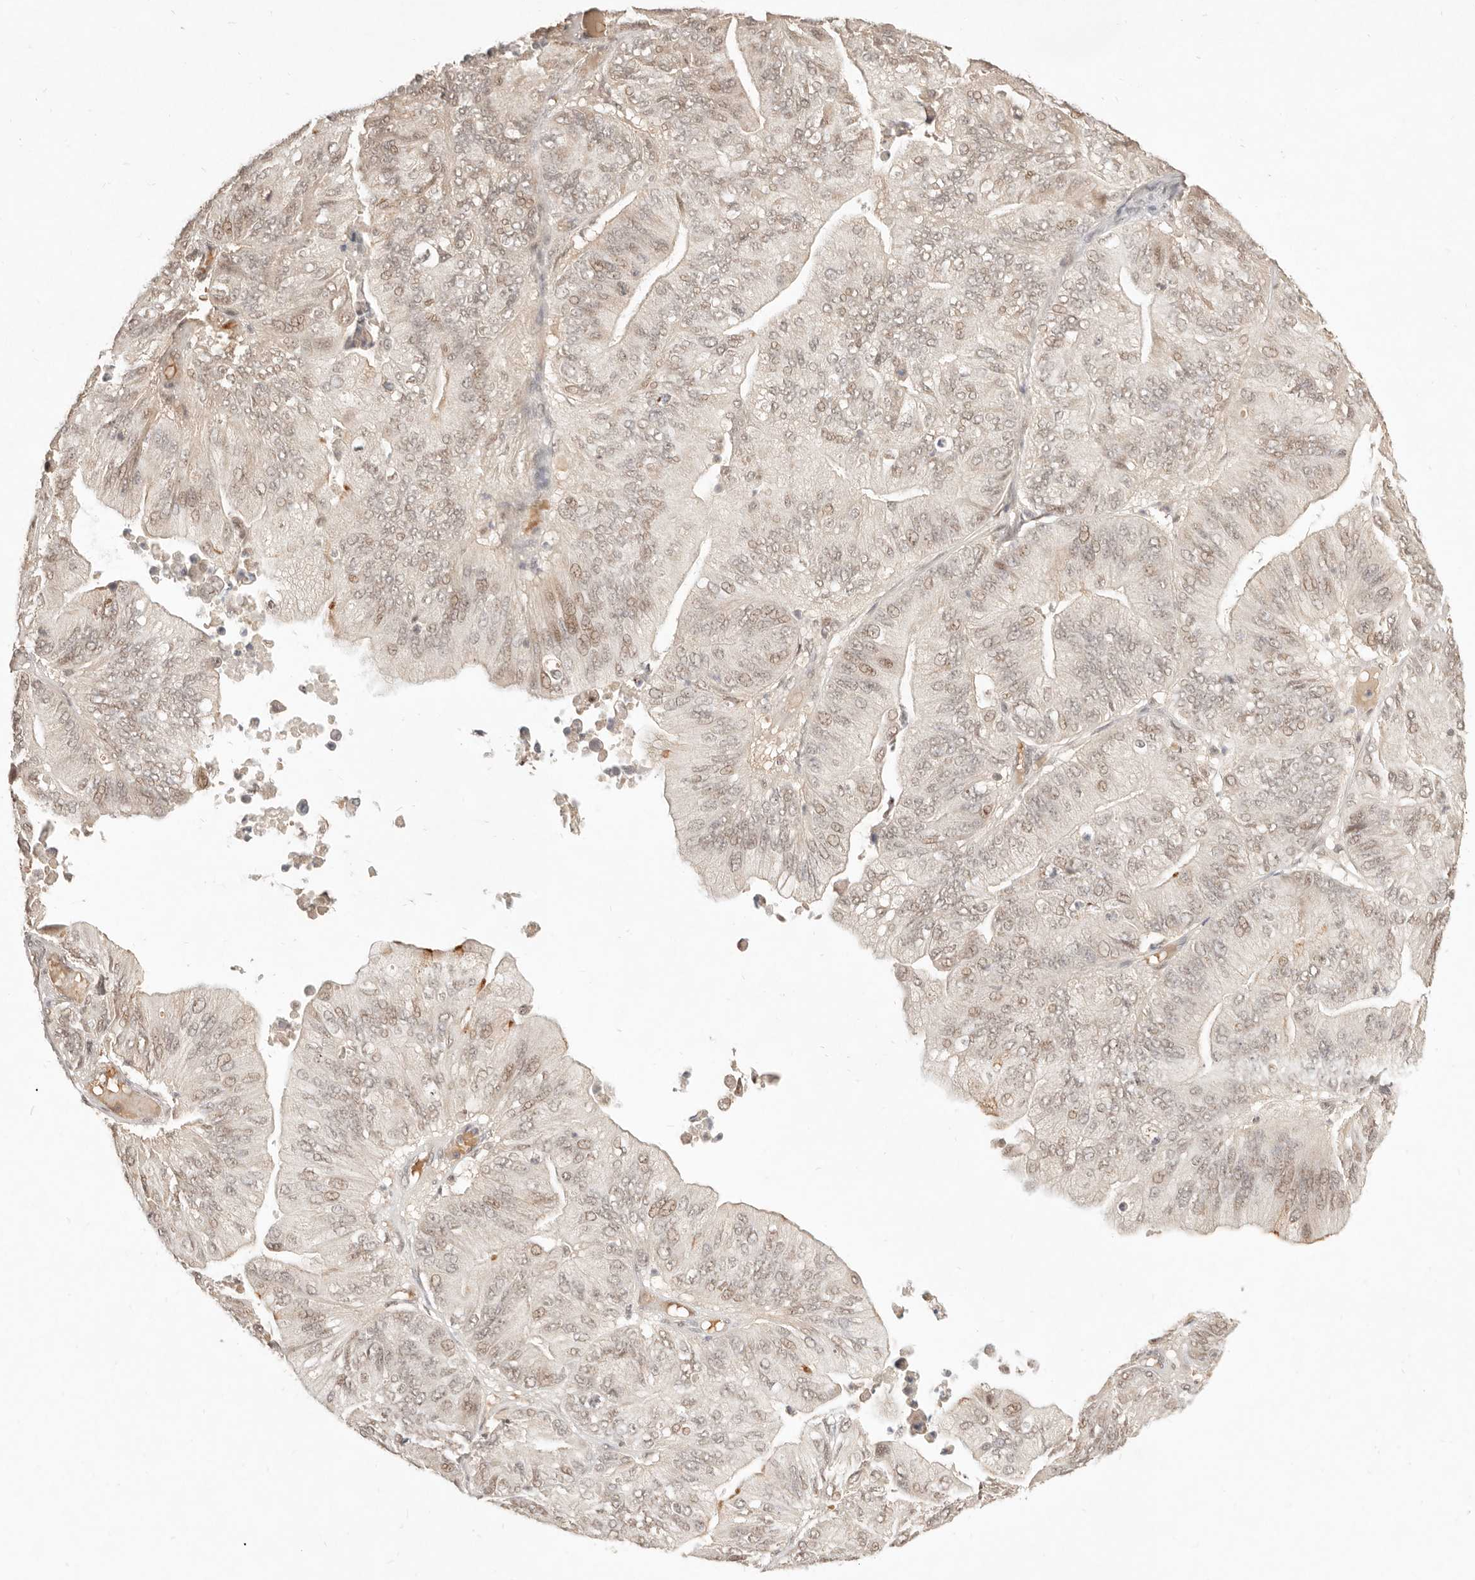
{"staining": {"intensity": "moderate", "quantity": ">75%", "location": "cytoplasmic/membranous,nuclear"}, "tissue": "ovarian cancer", "cell_type": "Tumor cells", "image_type": "cancer", "snomed": [{"axis": "morphology", "description": "Cystadenocarcinoma, mucinous, NOS"}, {"axis": "topography", "description": "Ovary"}], "caption": "IHC of ovarian mucinous cystadenocarcinoma demonstrates medium levels of moderate cytoplasmic/membranous and nuclear expression in approximately >75% of tumor cells. Immunohistochemistry stains the protein in brown and the nuclei are stained blue.", "gene": "MEP1A", "patient": {"sex": "female", "age": 61}}